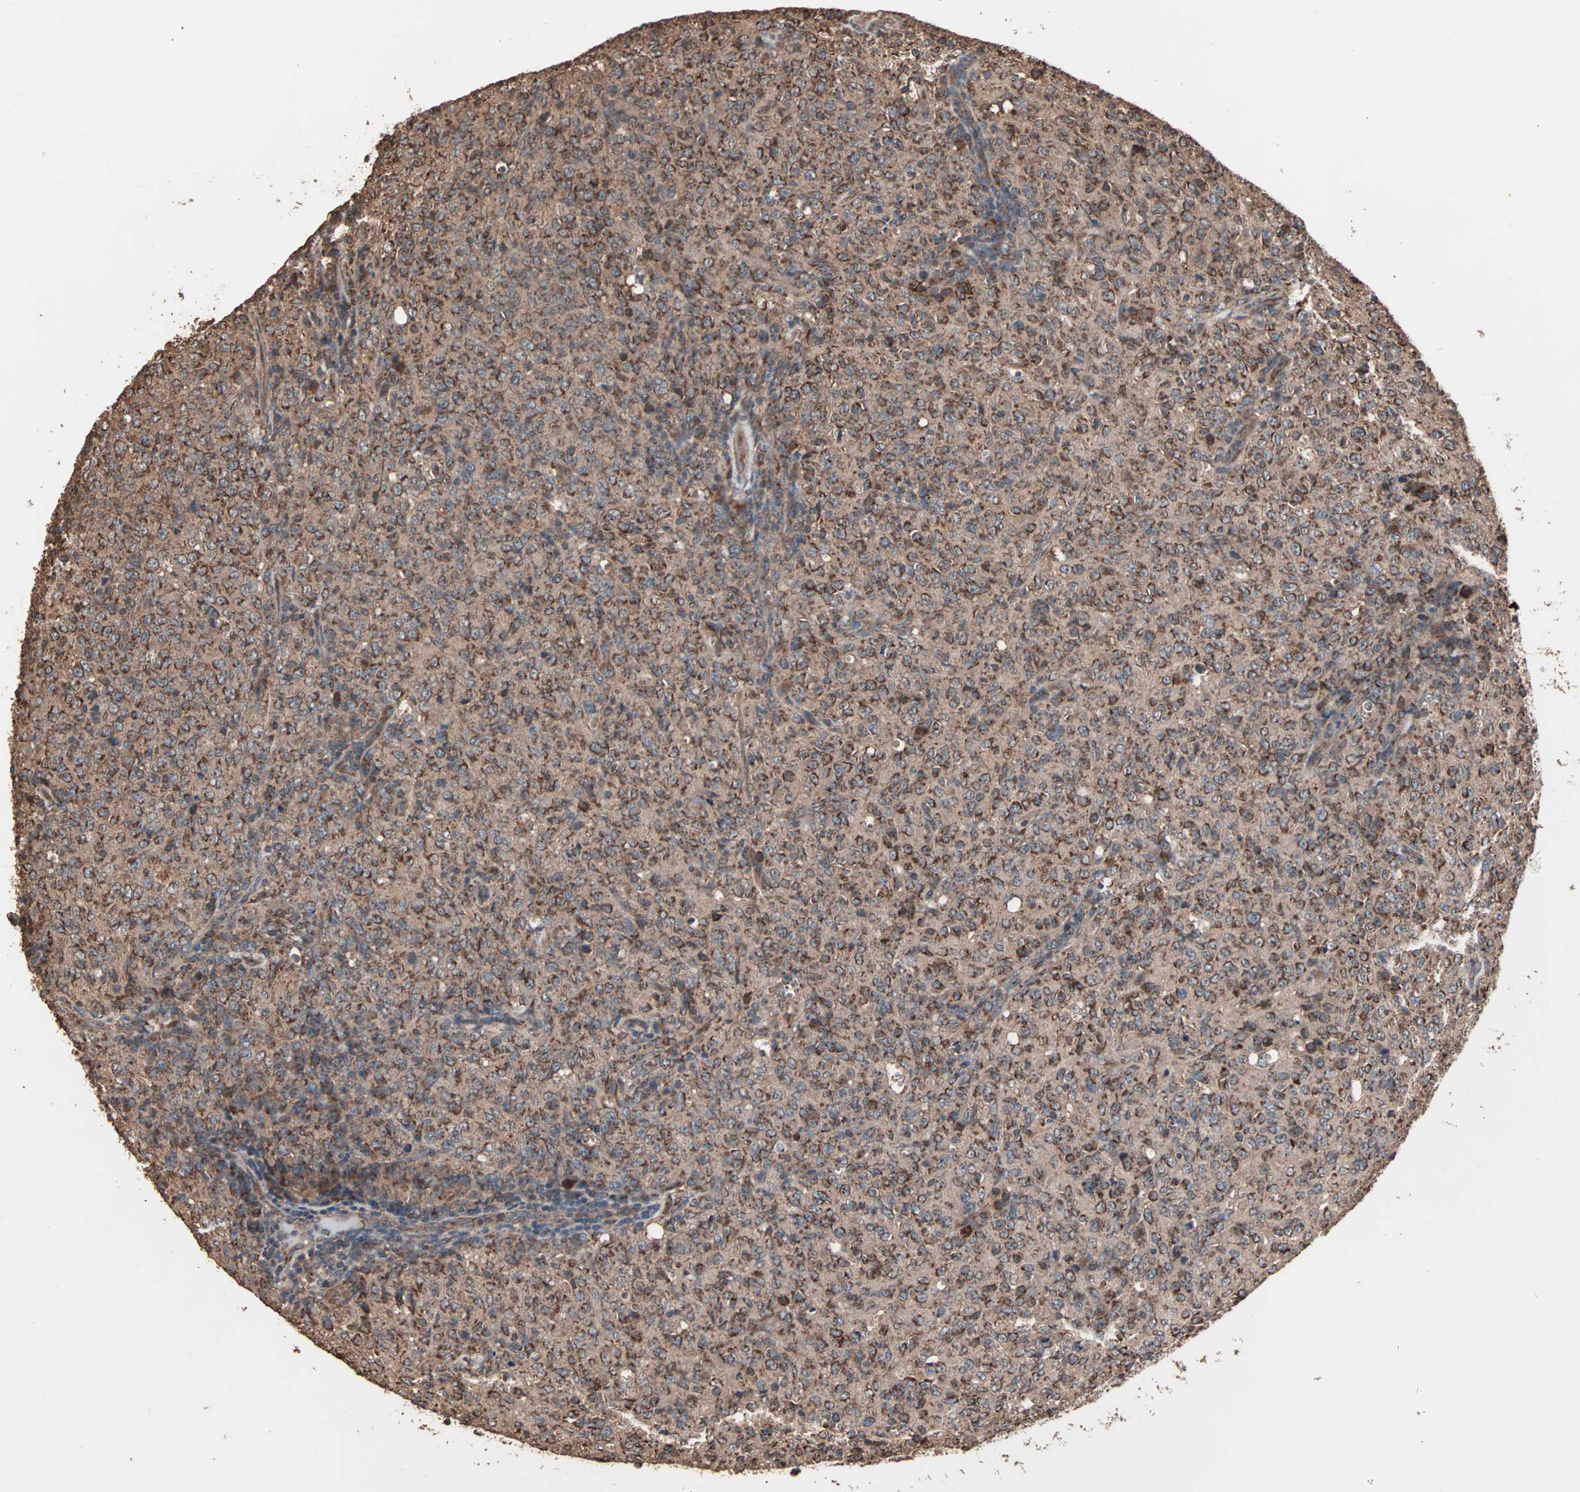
{"staining": {"intensity": "moderate", "quantity": ">75%", "location": "cytoplasmic/membranous"}, "tissue": "lymphoma", "cell_type": "Tumor cells", "image_type": "cancer", "snomed": [{"axis": "morphology", "description": "Malignant lymphoma, non-Hodgkin's type, High grade"}, {"axis": "topography", "description": "Tonsil"}], "caption": "Protein staining demonstrates moderate cytoplasmic/membranous staining in about >75% of tumor cells in malignant lymphoma, non-Hodgkin's type (high-grade).", "gene": "MRPL2", "patient": {"sex": "female", "age": 36}}